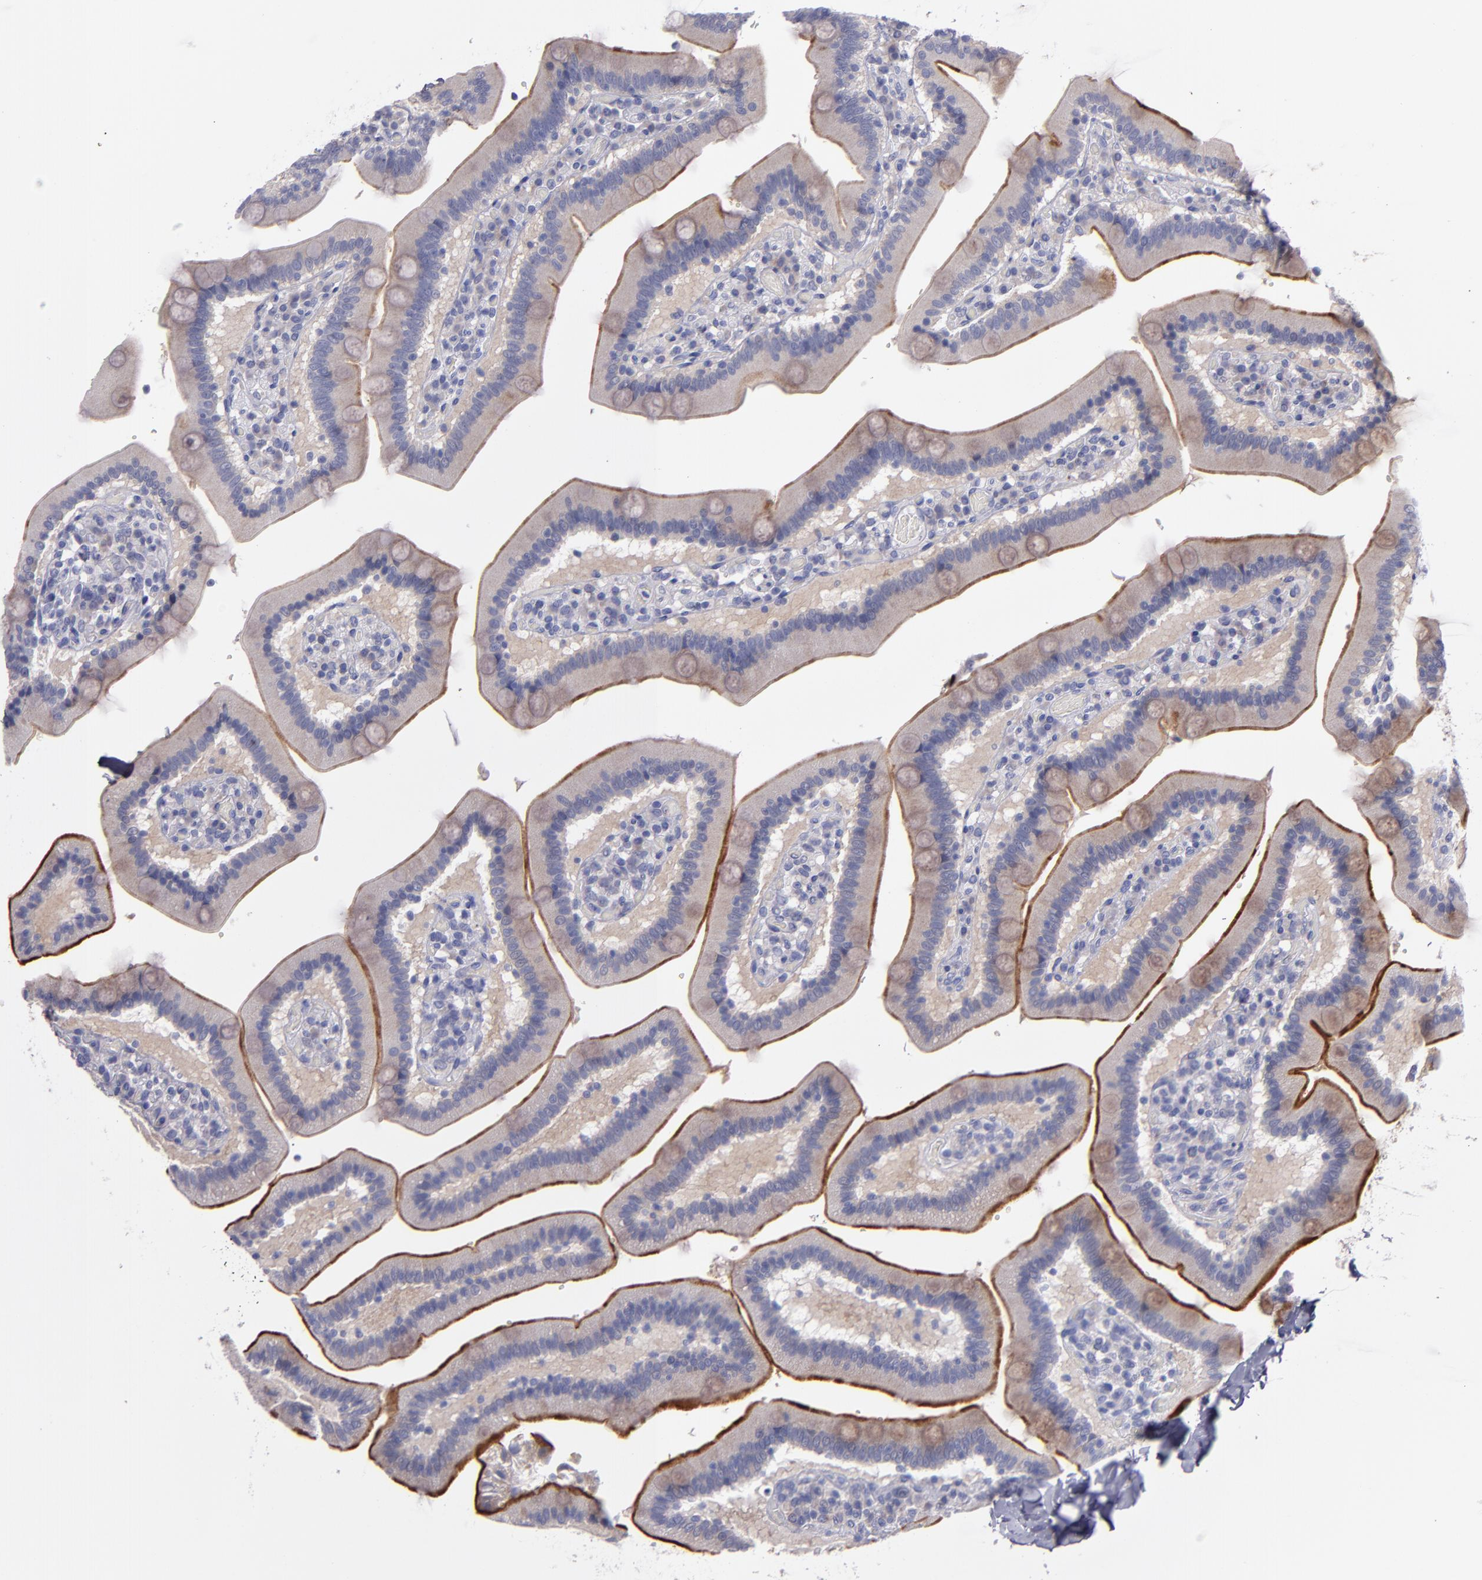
{"staining": {"intensity": "strong", "quantity": "25%-75%", "location": "cytoplasmic/membranous"}, "tissue": "duodenum", "cell_type": "Glandular cells", "image_type": "normal", "snomed": [{"axis": "morphology", "description": "Normal tissue, NOS"}, {"axis": "topography", "description": "Duodenum"}], "caption": "Protein staining of benign duodenum shows strong cytoplasmic/membranous expression in about 25%-75% of glandular cells. The staining was performed using DAB (3,3'-diaminobenzidine) to visualize the protein expression in brown, while the nuclei were stained in blue with hematoxylin (Magnification: 20x).", "gene": "IFIH1", "patient": {"sex": "male", "age": 66}}